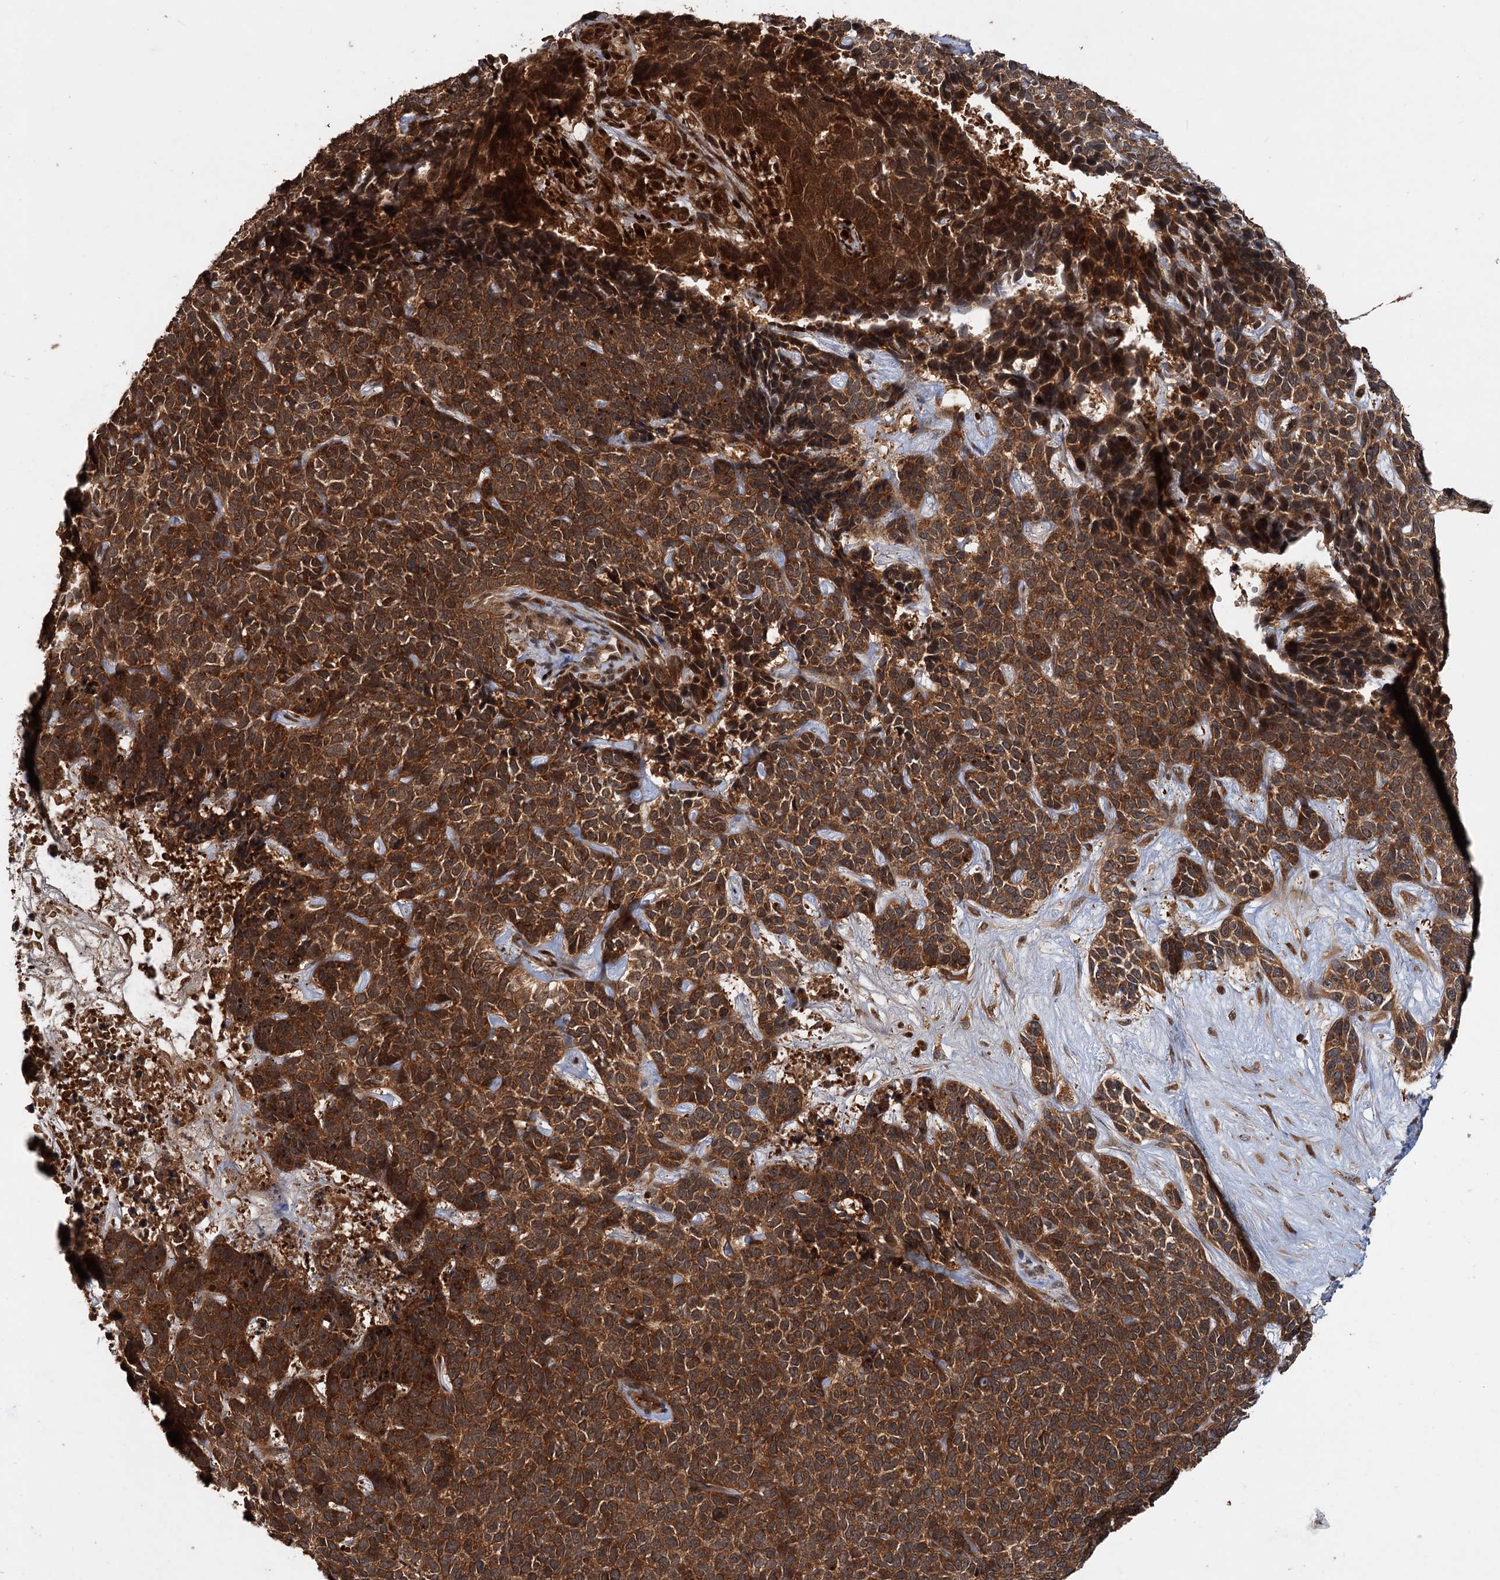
{"staining": {"intensity": "strong", "quantity": ">75%", "location": "cytoplasmic/membranous"}, "tissue": "skin cancer", "cell_type": "Tumor cells", "image_type": "cancer", "snomed": [{"axis": "morphology", "description": "Basal cell carcinoma"}, {"axis": "topography", "description": "Skin"}], "caption": "IHC of skin basal cell carcinoma reveals high levels of strong cytoplasmic/membranous expression in approximately >75% of tumor cells.", "gene": "KANSL2", "patient": {"sex": "female", "age": 84}}